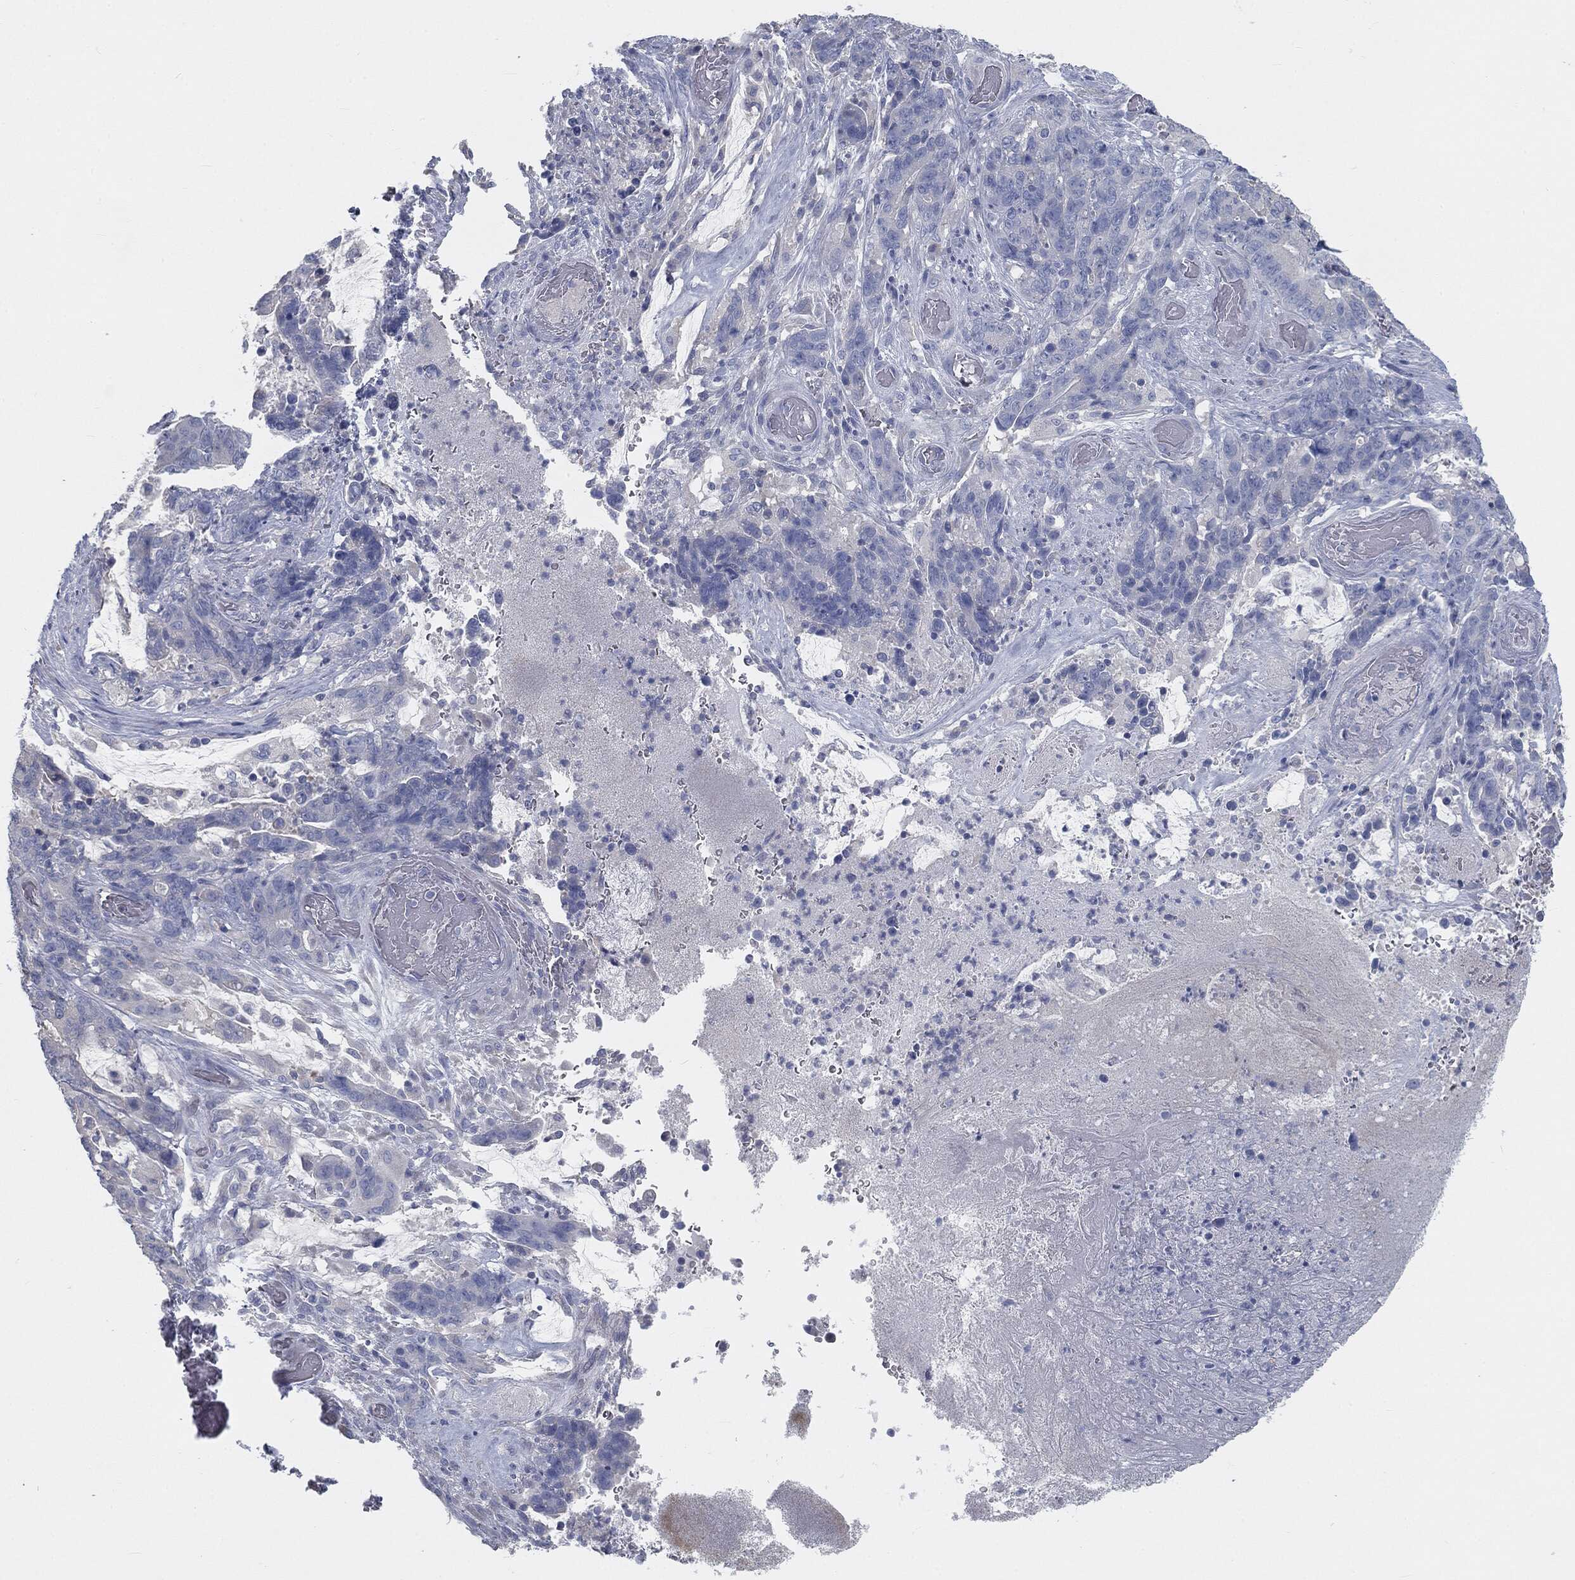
{"staining": {"intensity": "negative", "quantity": "none", "location": "none"}, "tissue": "stomach cancer", "cell_type": "Tumor cells", "image_type": "cancer", "snomed": [{"axis": "morphology", "description": "Normal tissue, NOS"}, {"axis": "morphology", "description": "Adenocarcinoma, NOS"}, {"axis": "topography", "description": "Stomach"}], "caption": "IHC photomicrograph of neoplastic tissue: stomach cancer stained with DAB (3,3'-diaminobenzidine) shows no significant protein staining in tumor cells.", "gene": "CAV3", "patient": {"sex": "female", "age": 64}}